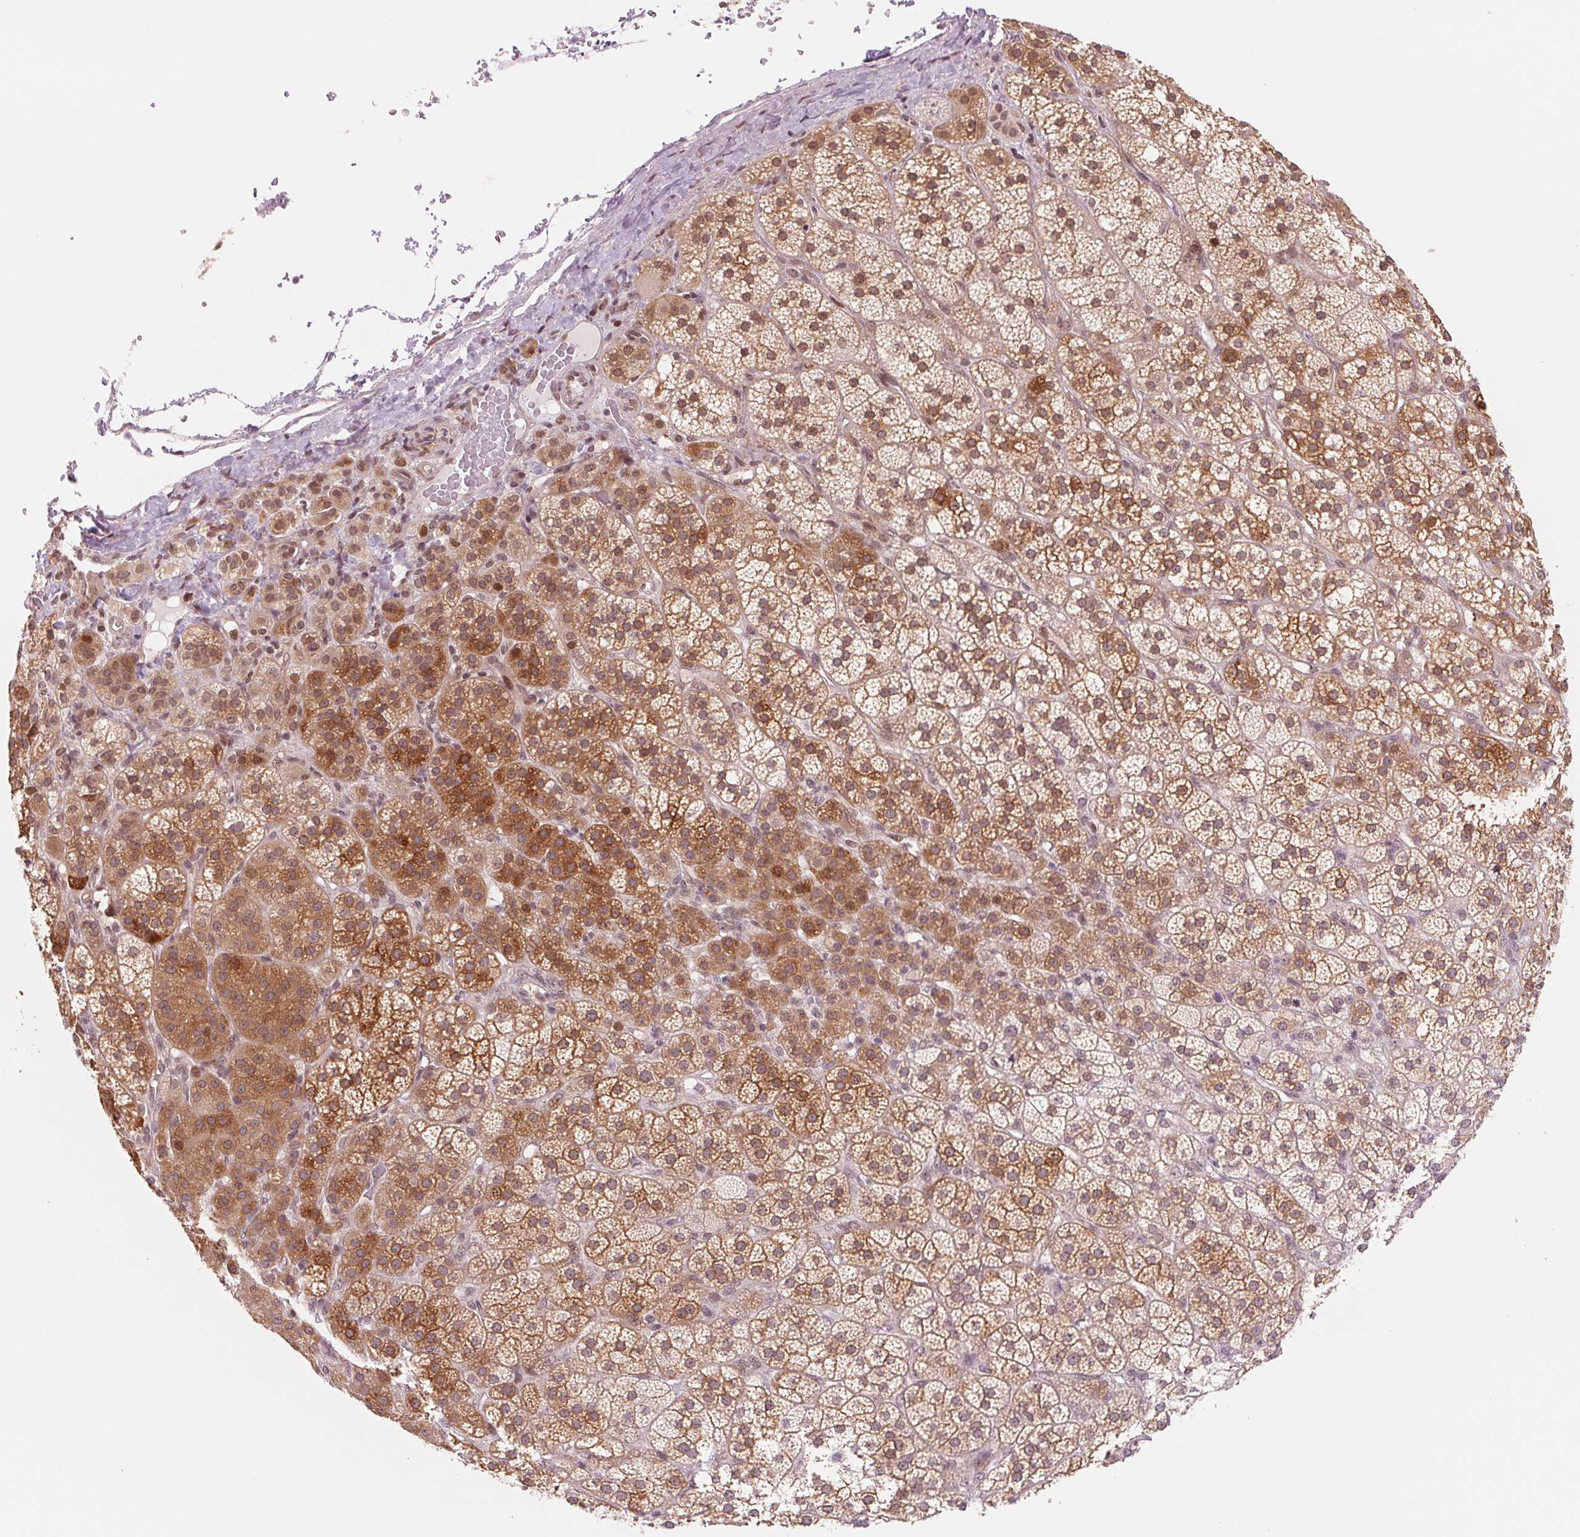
{"staining": {"intensity": "moderate", "quantity": ">75%", "location": "cytoplasmic/membranous"}, "tissue": "adrenal gland", "cell_type": "Glandular cells", "image_type": "normal", "snomed": [{"axis": "morphology", "description": "Normal tissue, NOS"}, {"axis": "topography", "description": "Adrenal gland"}], "caption": "A micrograph of human adrenal gland stained for a protein displays moderate cytoplasmic/membranous brown staining in glandular cells.", "gene": "DNAJB6", "patient": {"sex": "female", "age": 60}}